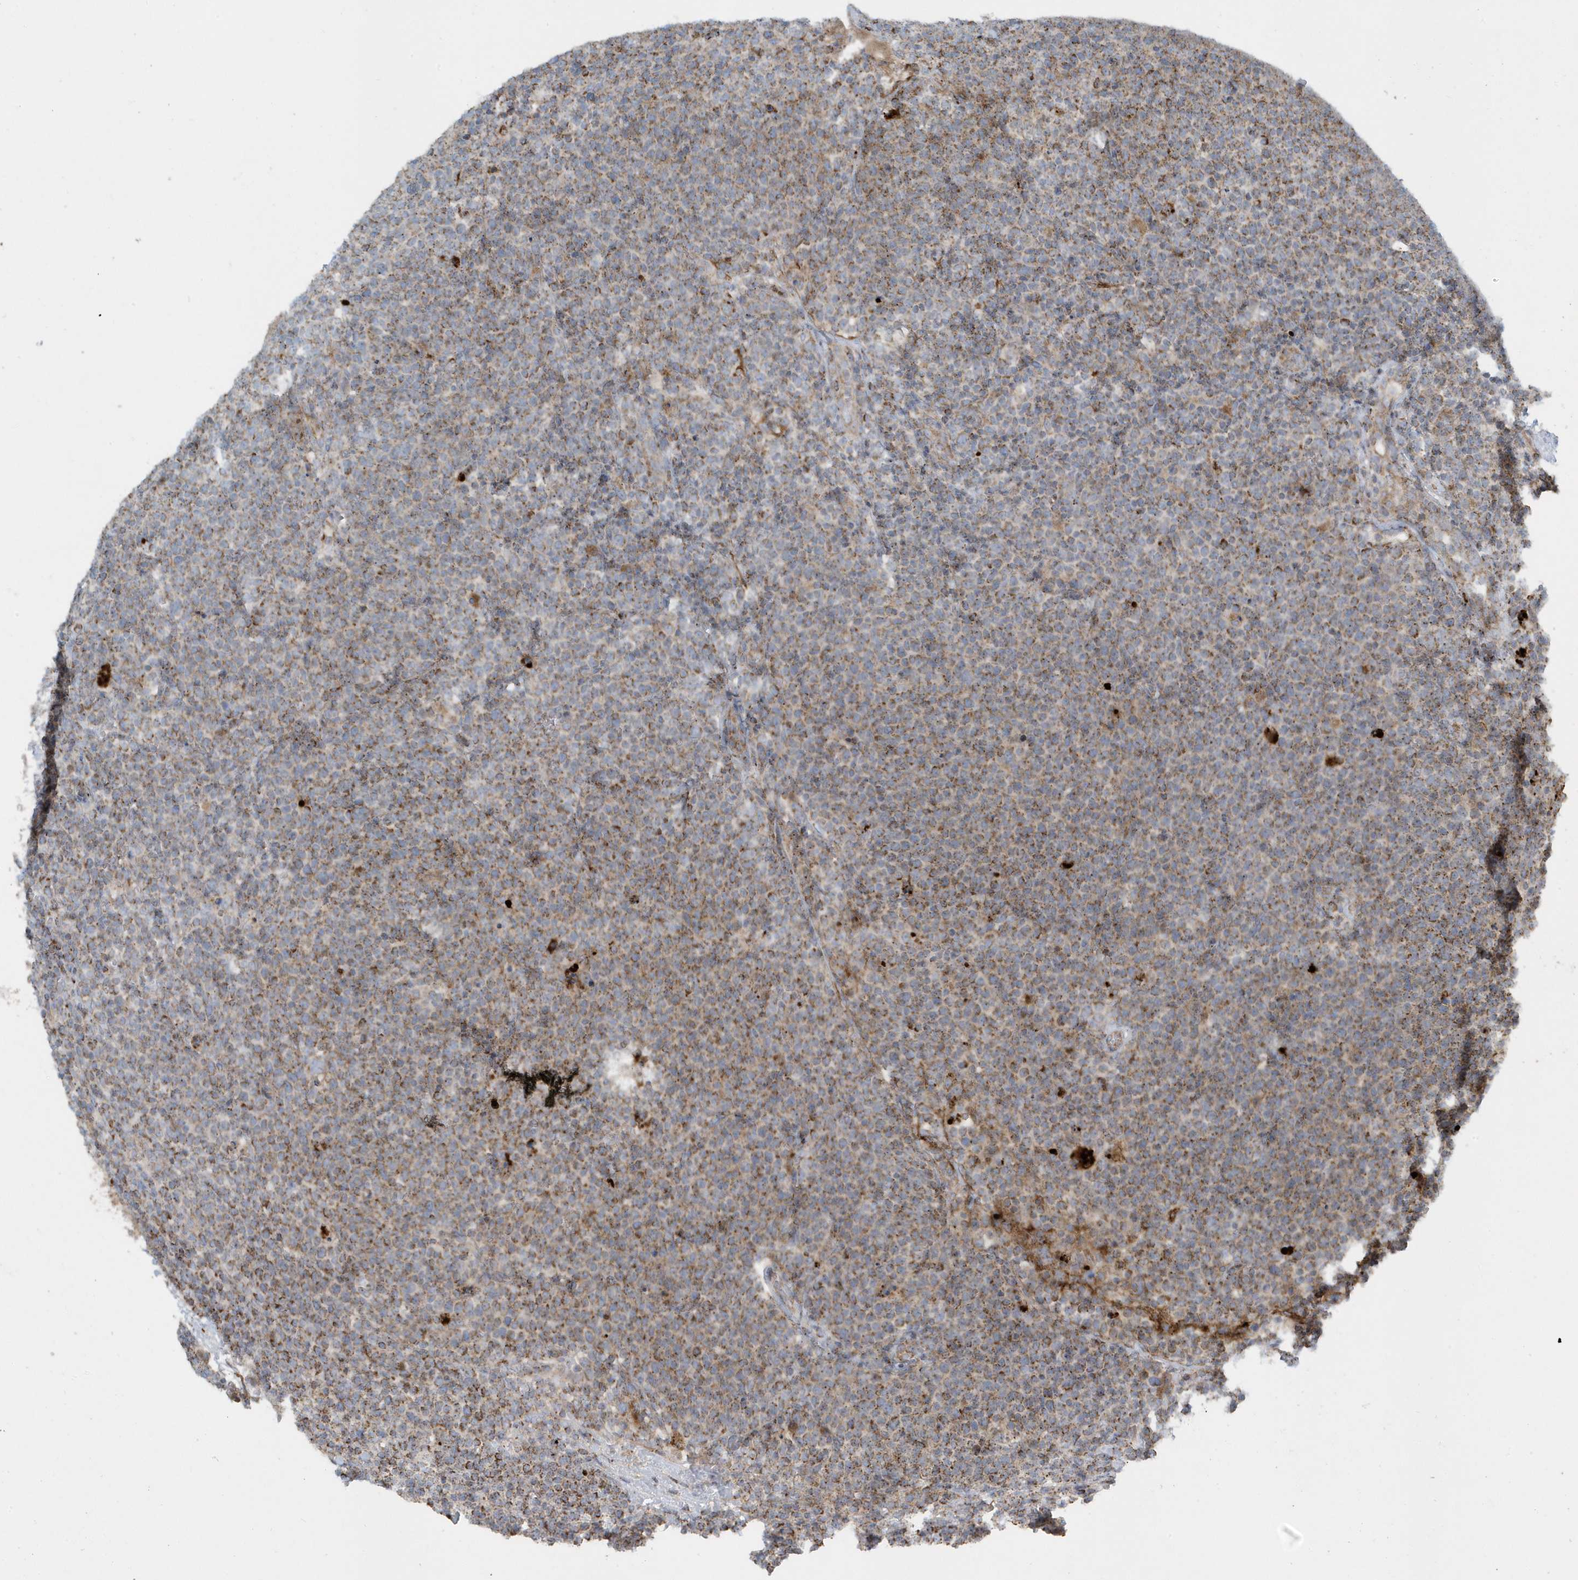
{"staining": {"intensity": "moderate", "quantity": ">75%", "location": "cytoplasmic/membranous"}, "tissue": "lymphoma", "cell_type": "Tumor cells", "image_type": "cancer", "snomed": [{"axis": "morphology", "description": "Malignant lymphoma, non-Hodgkin's type, High grade"}, {"axis": "topography", "description": "Lymph node"}], "caption": "Lymphoma tissue shows moderate cytoplasmic/membranous positivity in about >75% of tumor cells, visualized by immunohistochemistry.", "gene": "SLC38A2", "patient": {"sex": "male", "age": 61}}